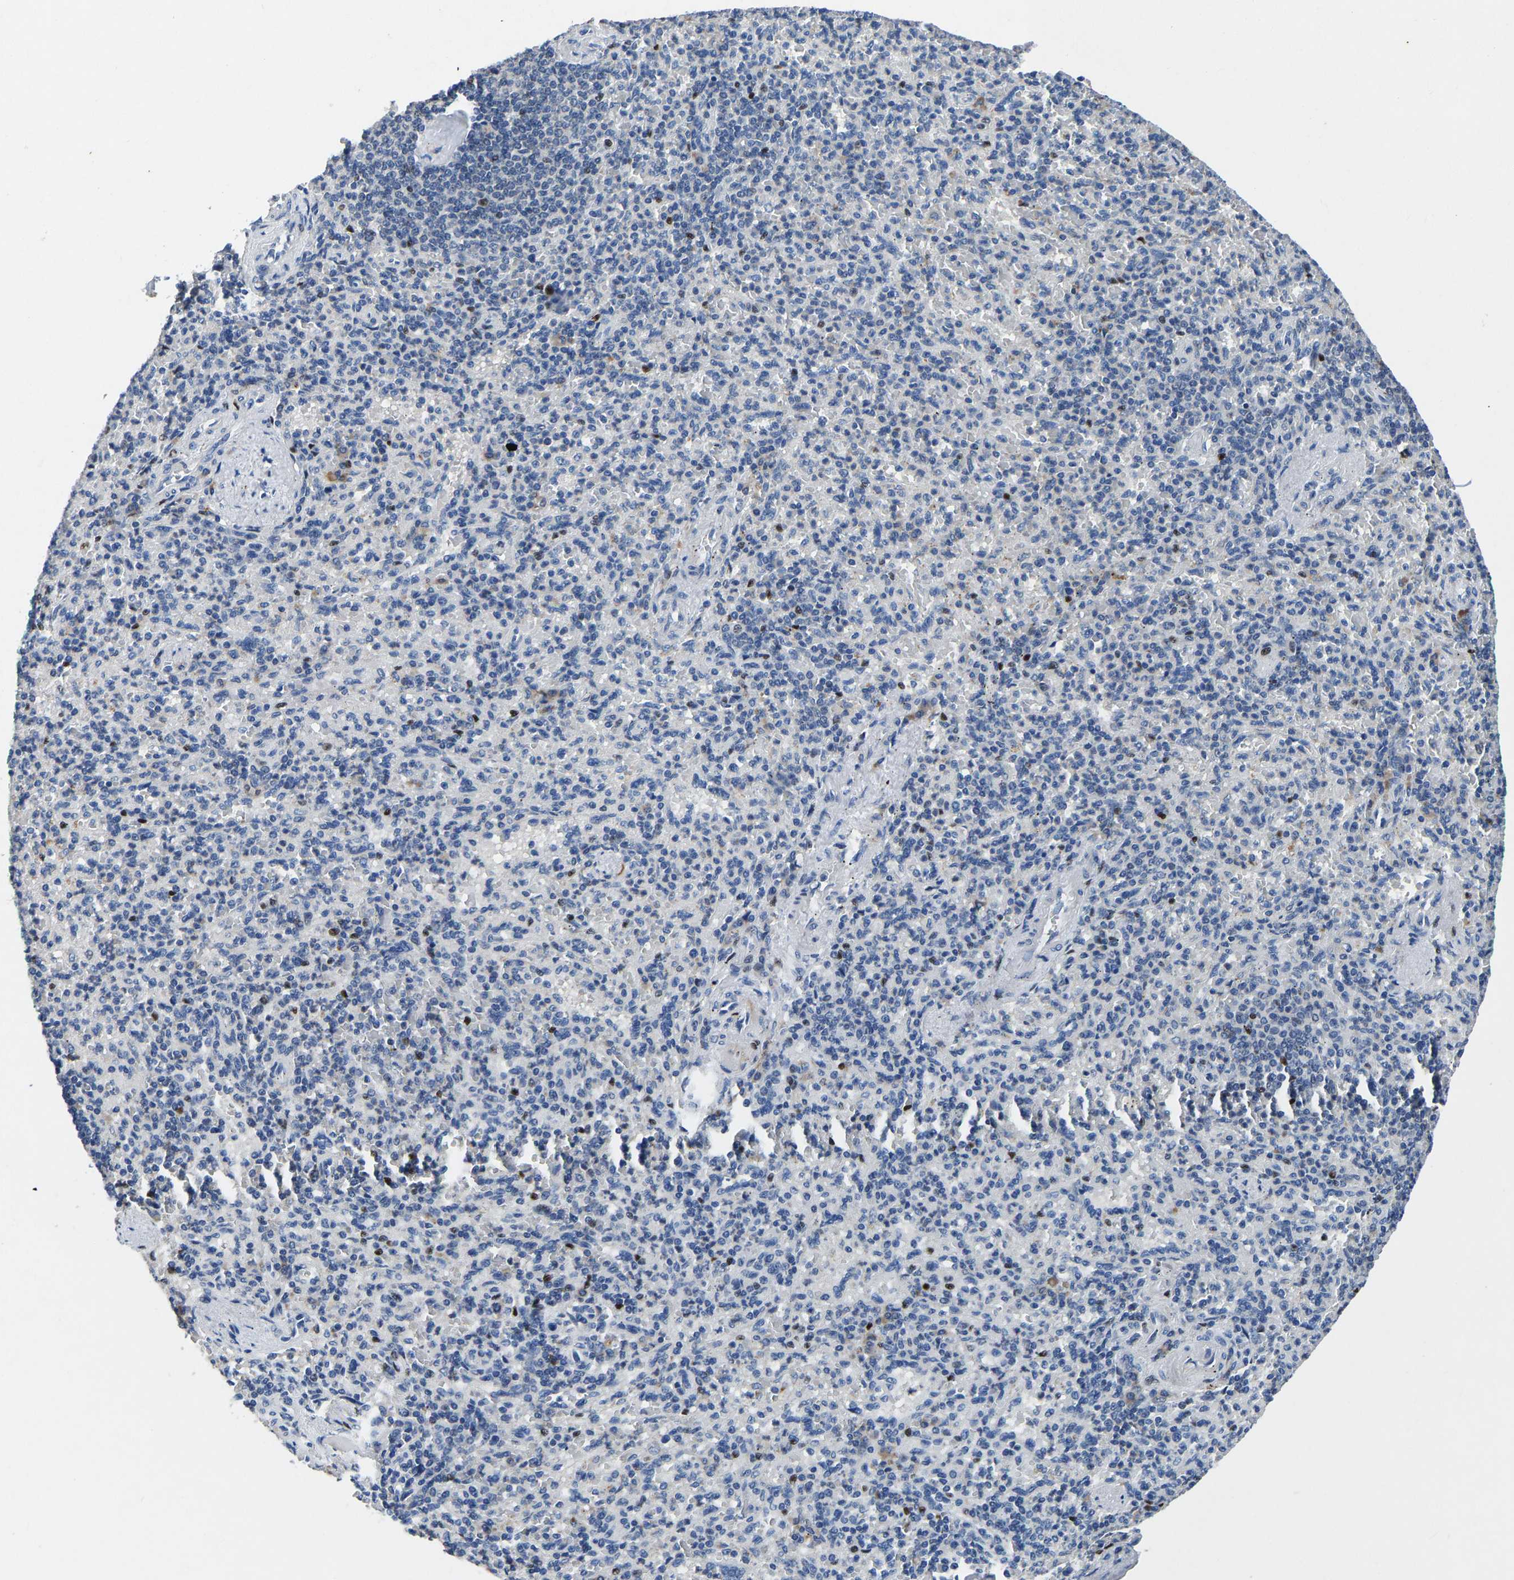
{"staining": {"intensity": "strong", "quantity": "<25%", "location": "nuclear"}, "tissue": "spleen", "cell_type": "Cells in red pulp", "image_type": "normal", "snomed": [{"axis": "morphology", "description": "Normal tissue, NOS"}, {"axis": "topography", "description": "Spleen"}], "caption": "Spleen was stained to show a protein in brown. There is medium levels of strong nuclear positivity in about <25% of cells in red pulp. (DAB IHC with brightfield microscopy, high magnification).", "gene": "EGR1", "patient": {"sex": "female", "age": 74}}